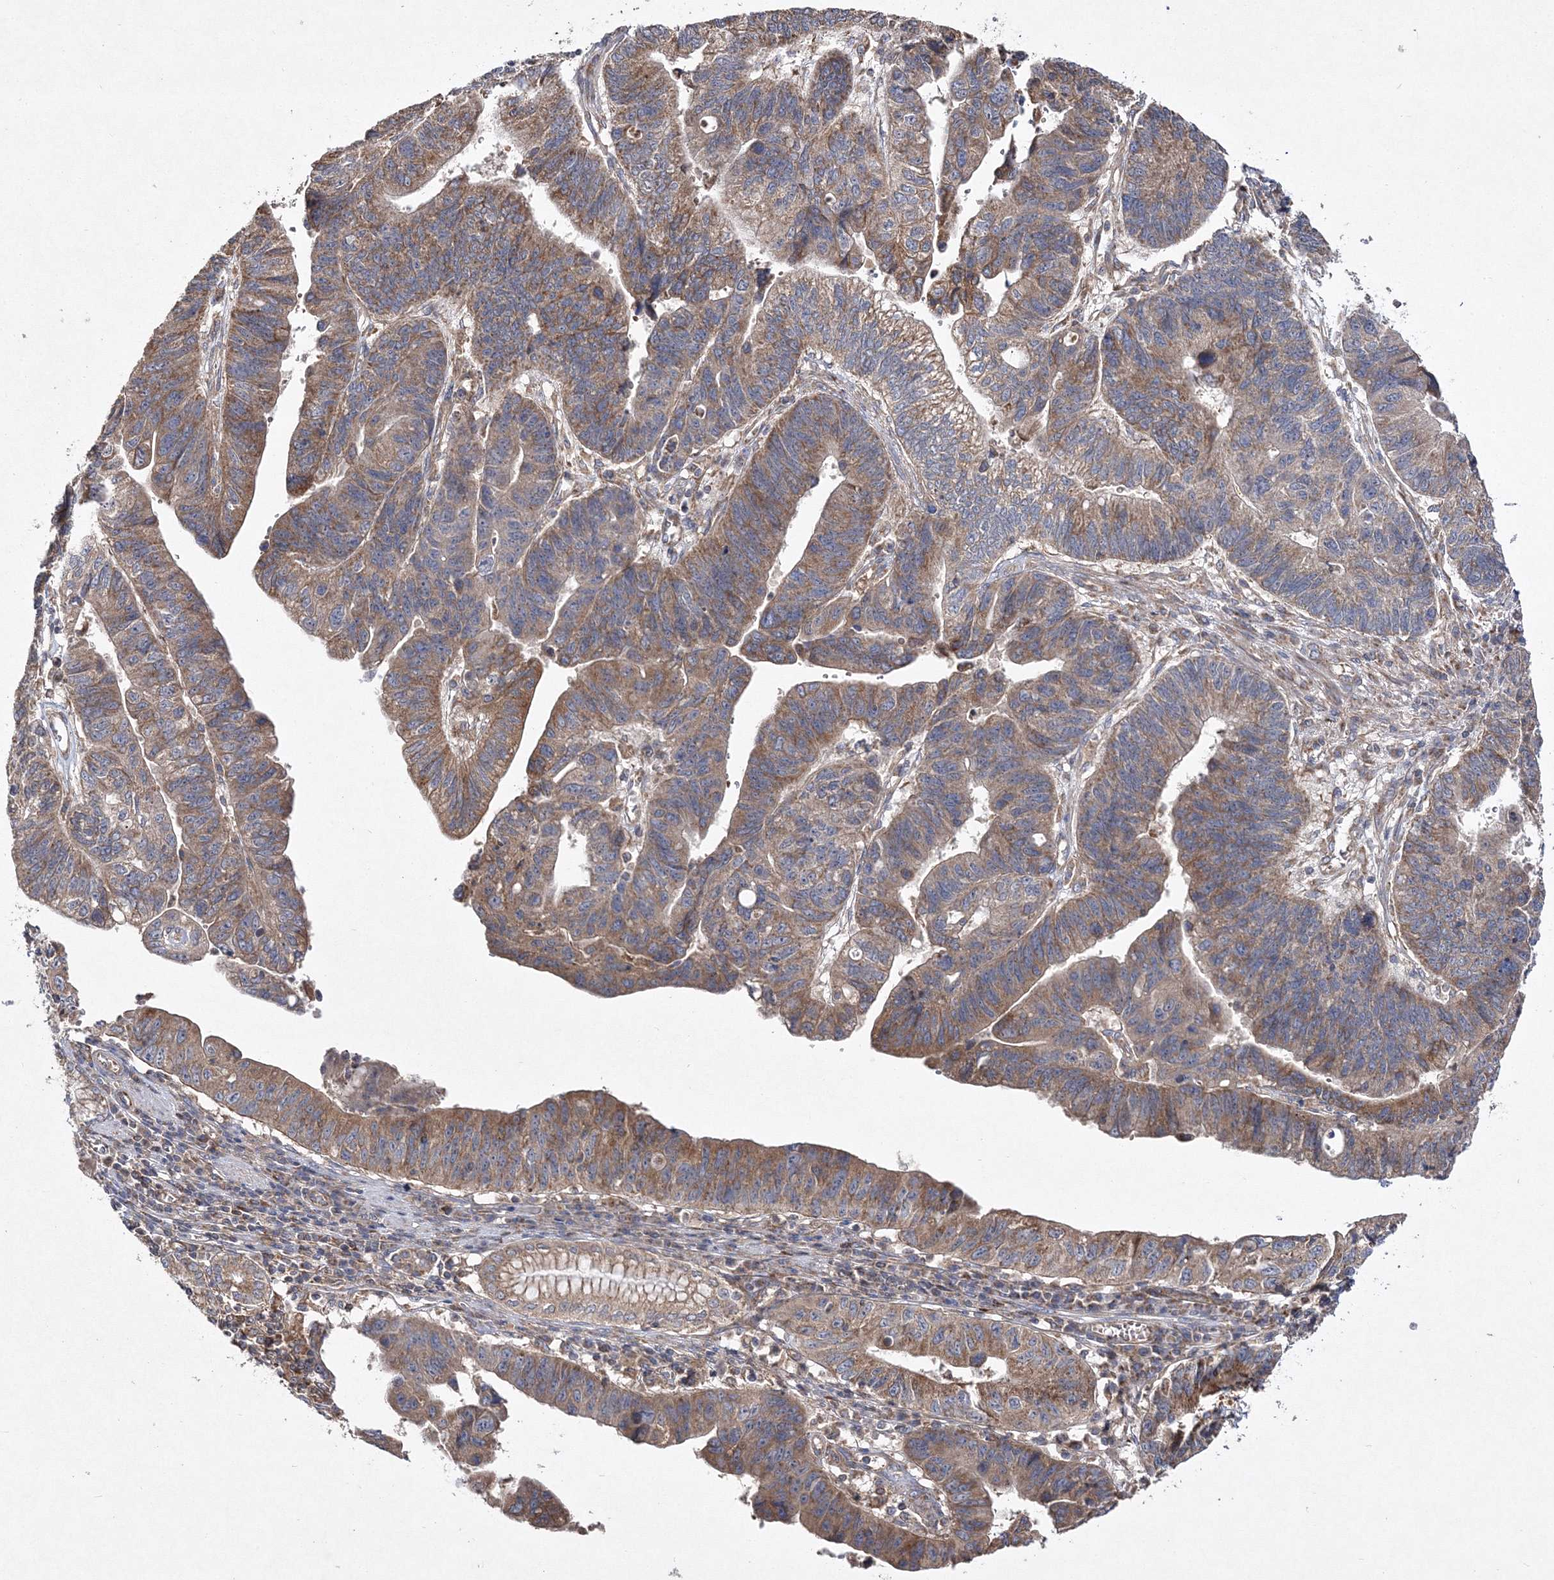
{"staining": {"intensity": "moderate", "quantity": ">75%", "location": "cytoplasmic/membranous"}, "tissue": "stomach cancer", "cell_type": "Tumor cells", "image_type": "cancer", "snomed": [{"axis": "morphology", "description": "Adenocarcinoma, NOS"}, {"axis": "topography", "description": "Stomach"}], "caption": "High-magnification brightfield microscopy of stomach adenocarcinoma stained with DAB (3,3'-diaminobenzidine) (brown) and counterstained with hematoxylin (blue). tumor cells exhibit moderate cytoplasmic/membranous positivity is appreciated in about>75% of cells.", "gene": "DNAJC13", "patient": {"sex": "male", "age": 59}}